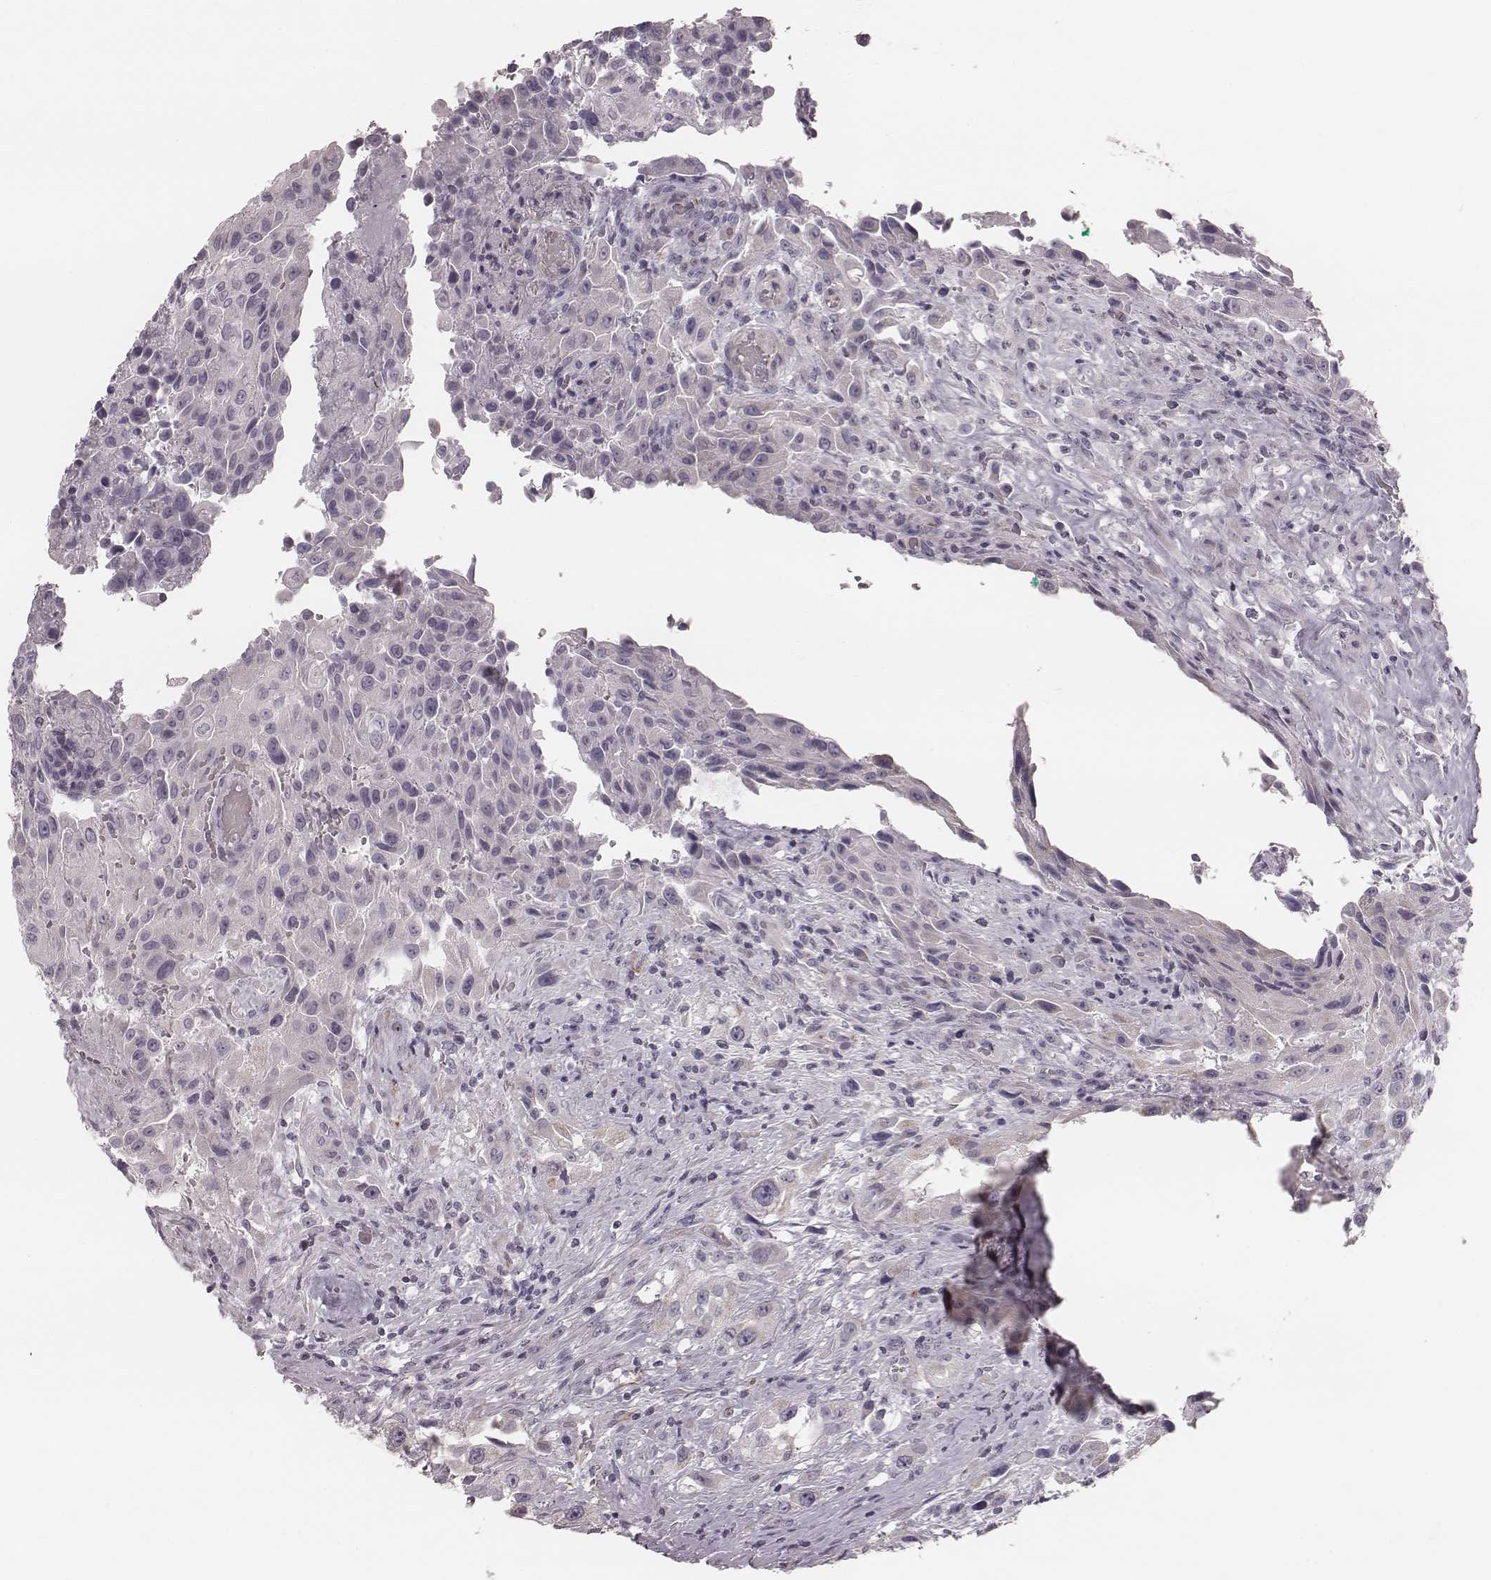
{"staining": {"intensity": "negative", "quantity": "none", "location": "none"}, "tissue": "urothelial cancer", "cell_type": "Tumor cells", "image_type": "cancer", "snomed": [{"axis": "morphology", "description": "Urothelial carcinoma, High grade"}, {"axis": "topography", "description": "Urinary bladder"}], "caption": "Tumor cells are negative for protein expression in human urothelial cancer. (DAB (3,3'-diaminobenzidine) immunohistochemistry with hematoxylin counter stain).", "gene": "SPA17", "patient": {"sex": "male", "age": 79}}